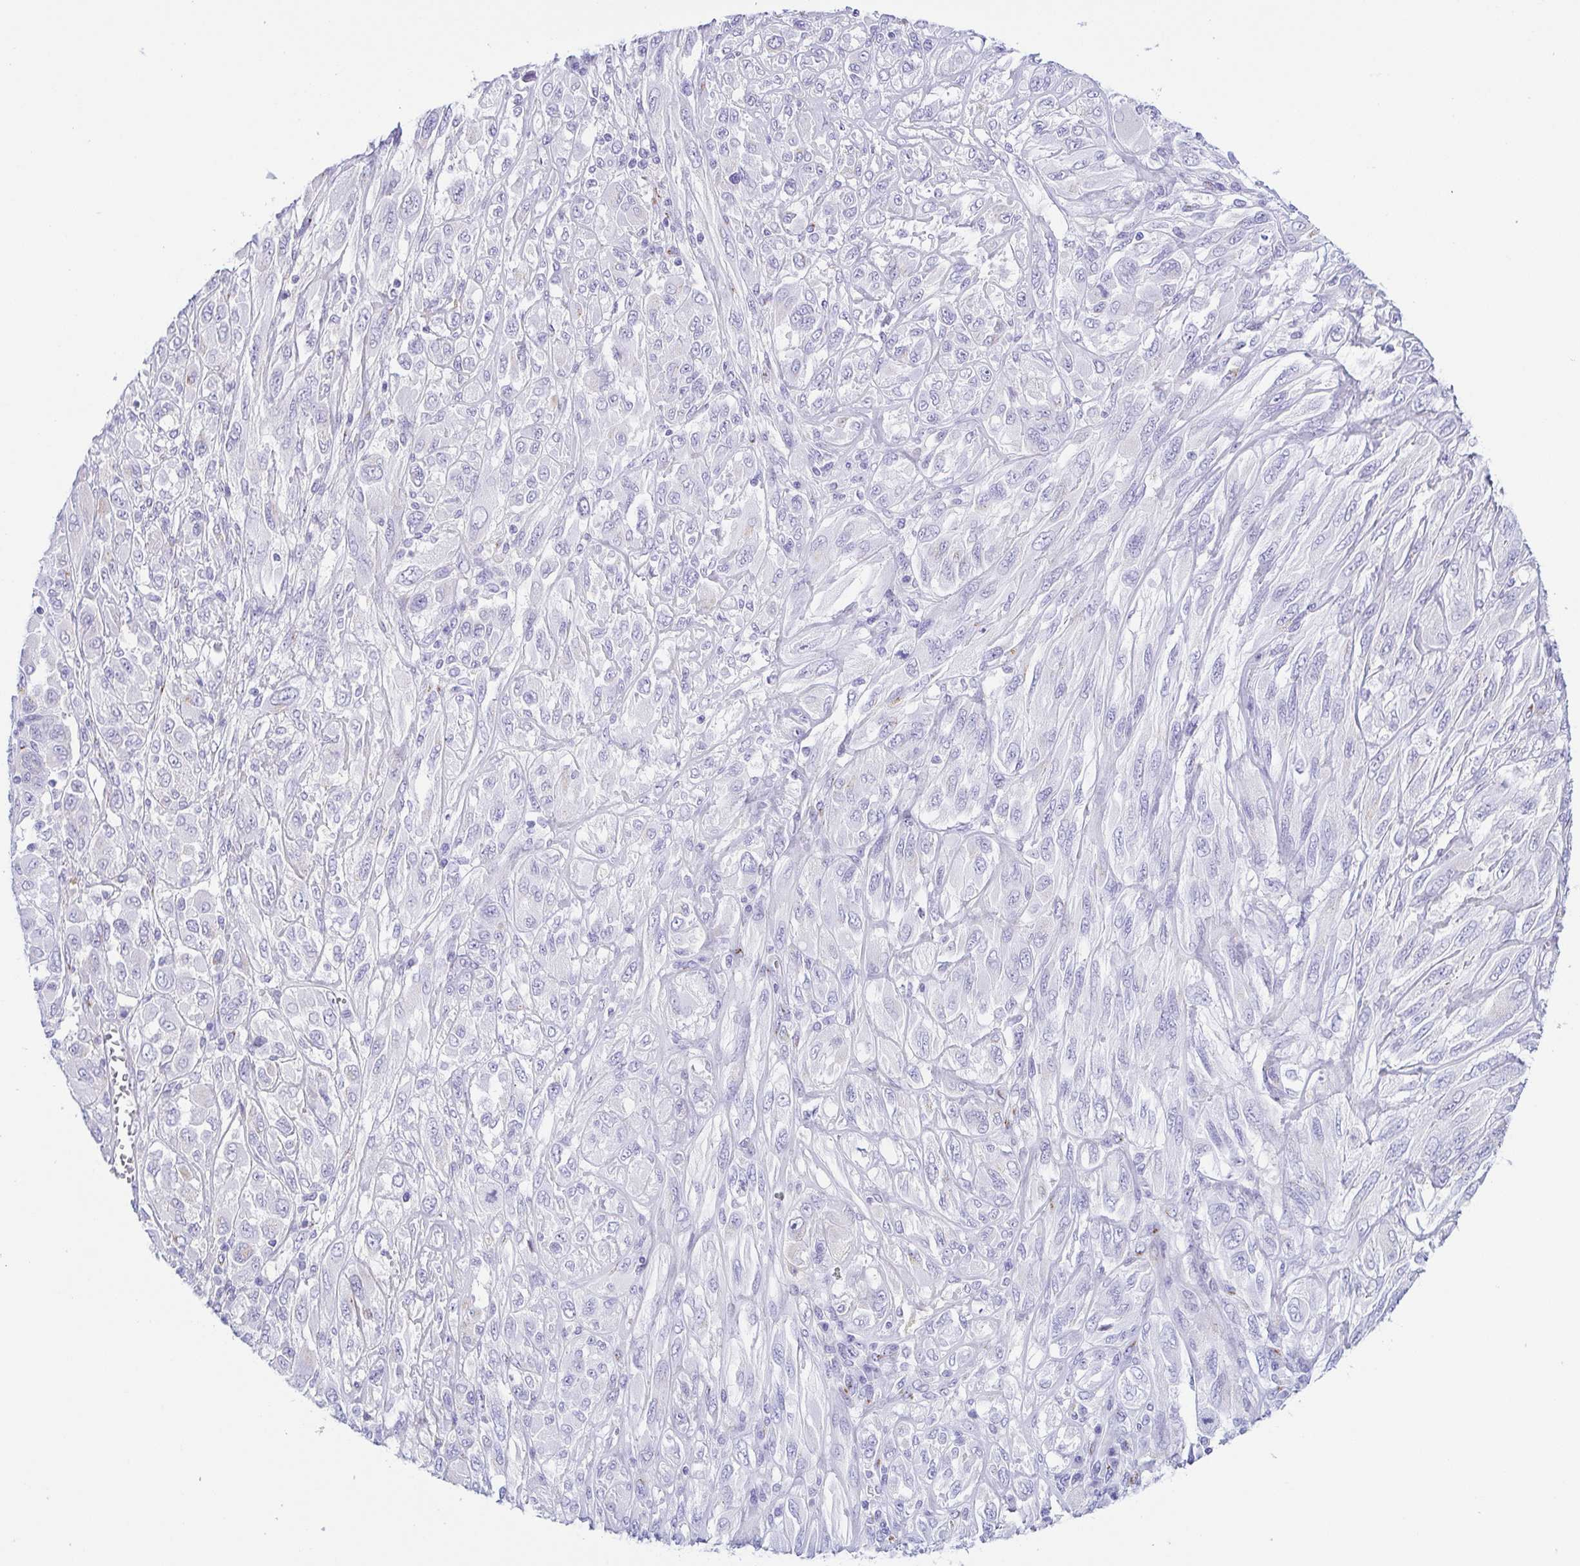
{"staining": {"intensity": "negative", "quantity": "none", "location": "none"}, "tissue": "melanoma", "cell_type": "Tumor cells", "image_type": "cancer", "snomed": [{"axis": "morphology", "description": "Malignant melanoma, NOS"}, {"axis": "topography", "description": "Skin"}], "caption": "Immunohistochemistry micrograph of malignant melanoma stained for a protein (brown), which exhibits no expression in tumor cells.", "gene": "LDLRAD1", "patient": {"sex": "female", "age": 91}}